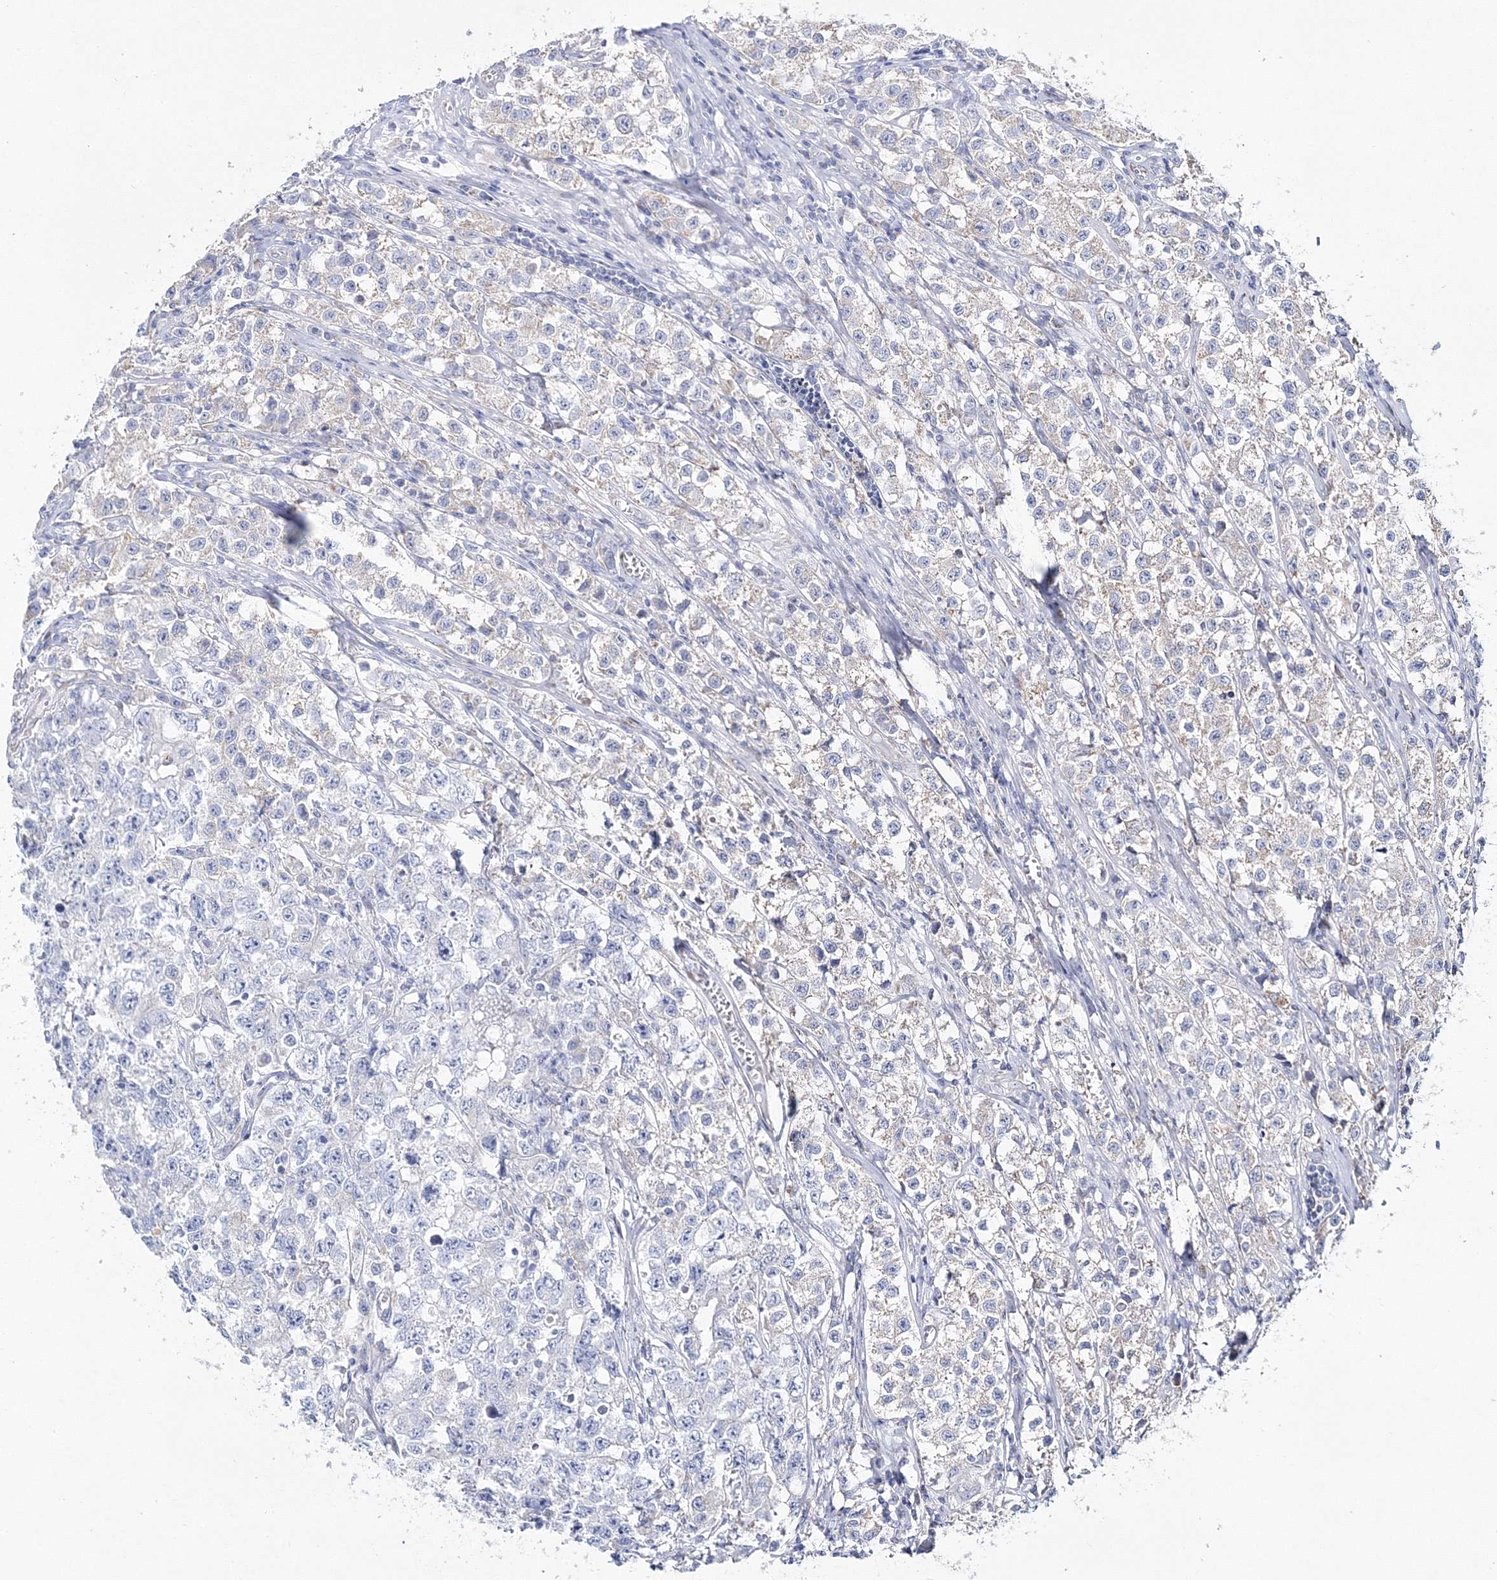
{"staining": {"intensity": "negative", "quantity": "none", "location": "none"}, "tissue": "testis cancer", "cell_type": "Tumor cells", "image_type": "cancer", "snomed": [{"axis": "morphology", "description": "Seminoma, NOS"}, {"axis": "morphology", "description": "Carcinoma, Embryonal, NOS"}, {"axis": "topography", "description": "Testis"}], "caption": "Tumor cells are negative for protein expression in human testis cancer (embryonal carcinoma). Brightfield microscopy of immunohistochemistry stained with DAB (3,3'-diaminobenzidine) (brown) and hematoxylin (blue), captured at high magnification.", "gene": "HIBCH", "patient": {"sex": "male", "age": 43}}